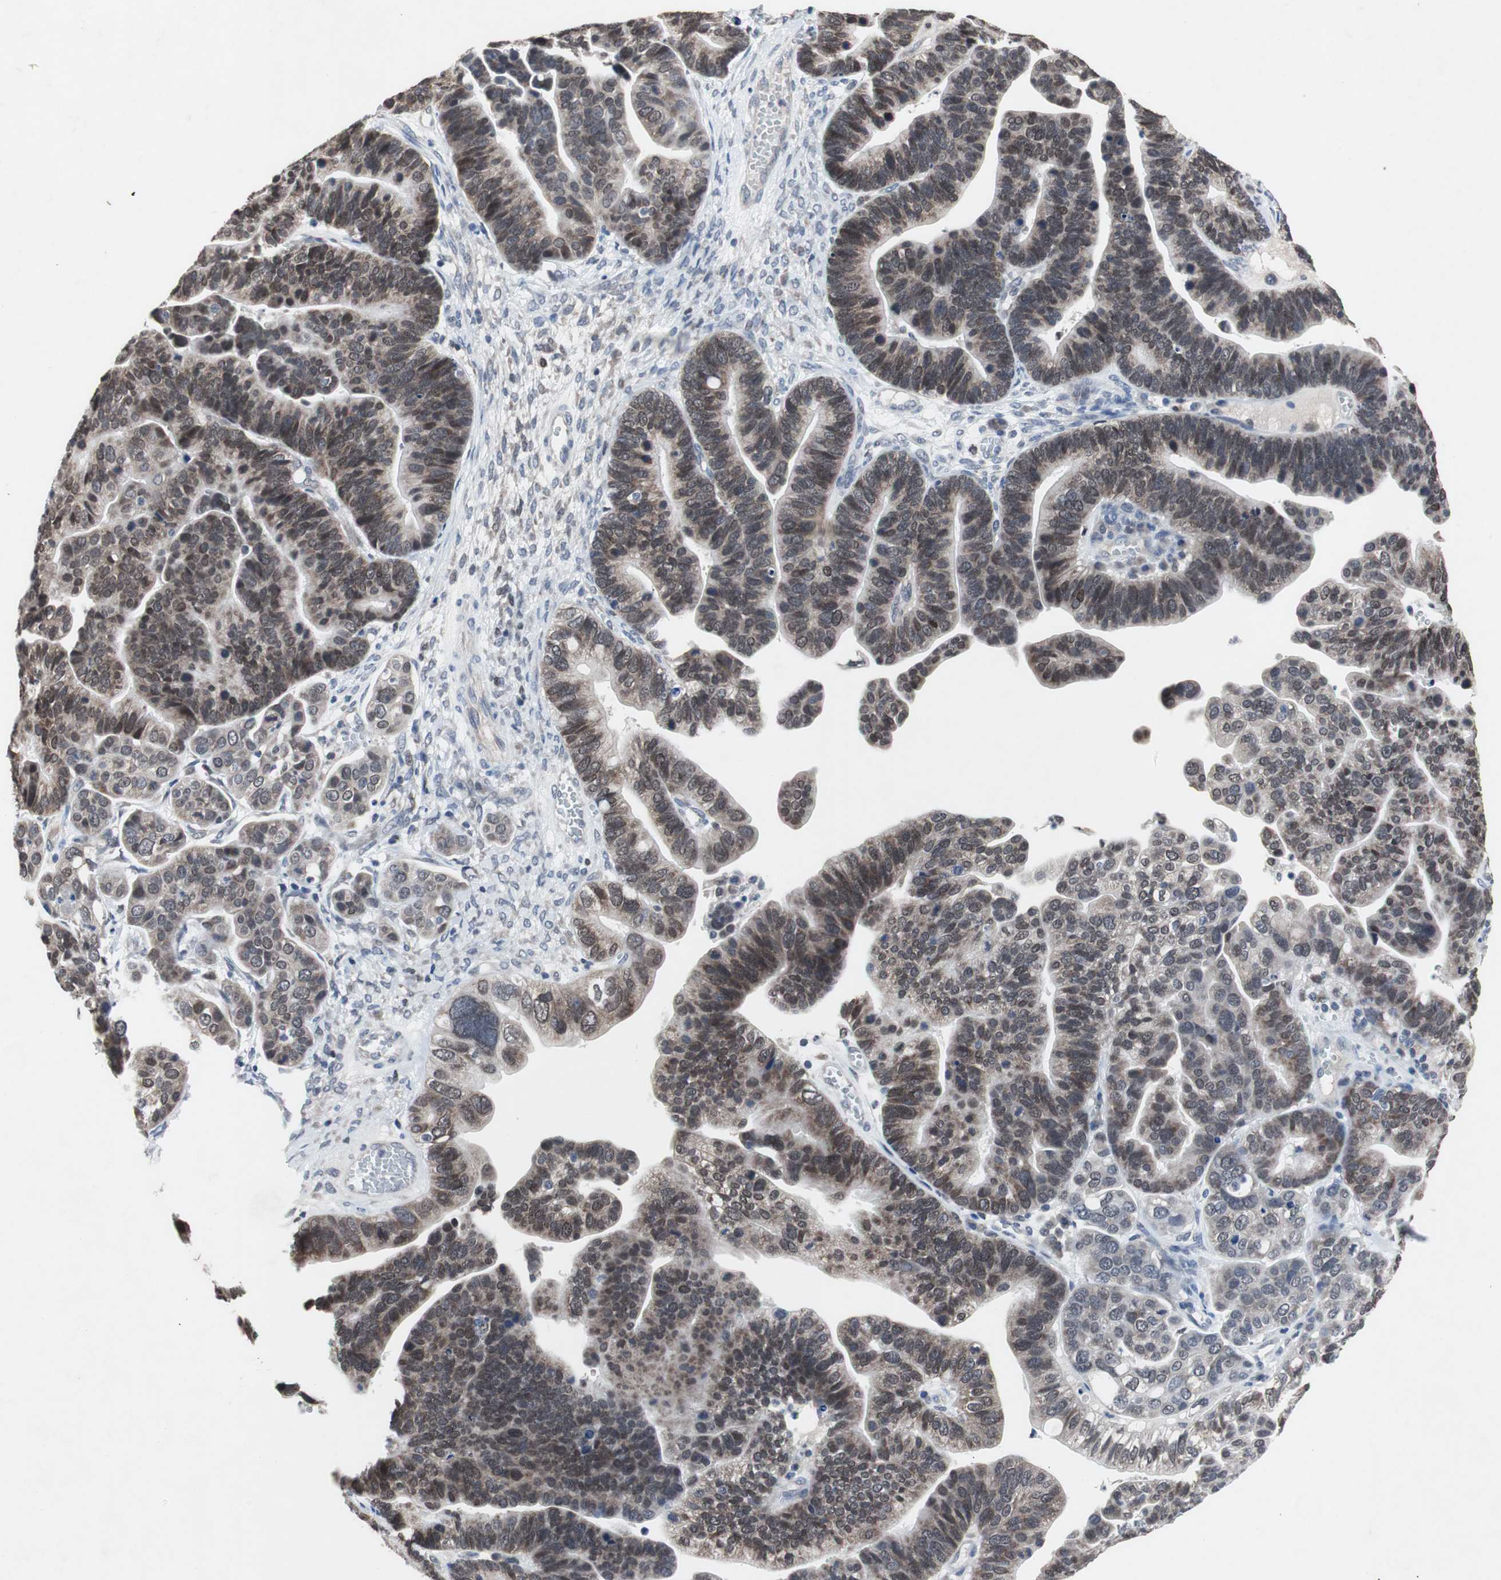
{"staining": {"intensity": "weak", "quantity": "25%-75%", "location": "cytoplasmic/membranous,nuclear"}, "tissue": "ovarian cancer", "cell_type": "Tumor cells", "image_type": "cancer", "snomed": [{"axis": "morphology", "description": "Cystadenocarcinoma, serous, NOS"}, {"axis": "topography", "description": "Ovary"}], "caption": "Human ovarian cancer (serous cystadenocarcinoma) stained for a protein (brown) reveals weak cytoplasmic/membranous and nuclear positive staining in approximately 25%-75% of tumor cells.", "gene": "RBM47", "patient": {"sex": "female", "age": 56}}